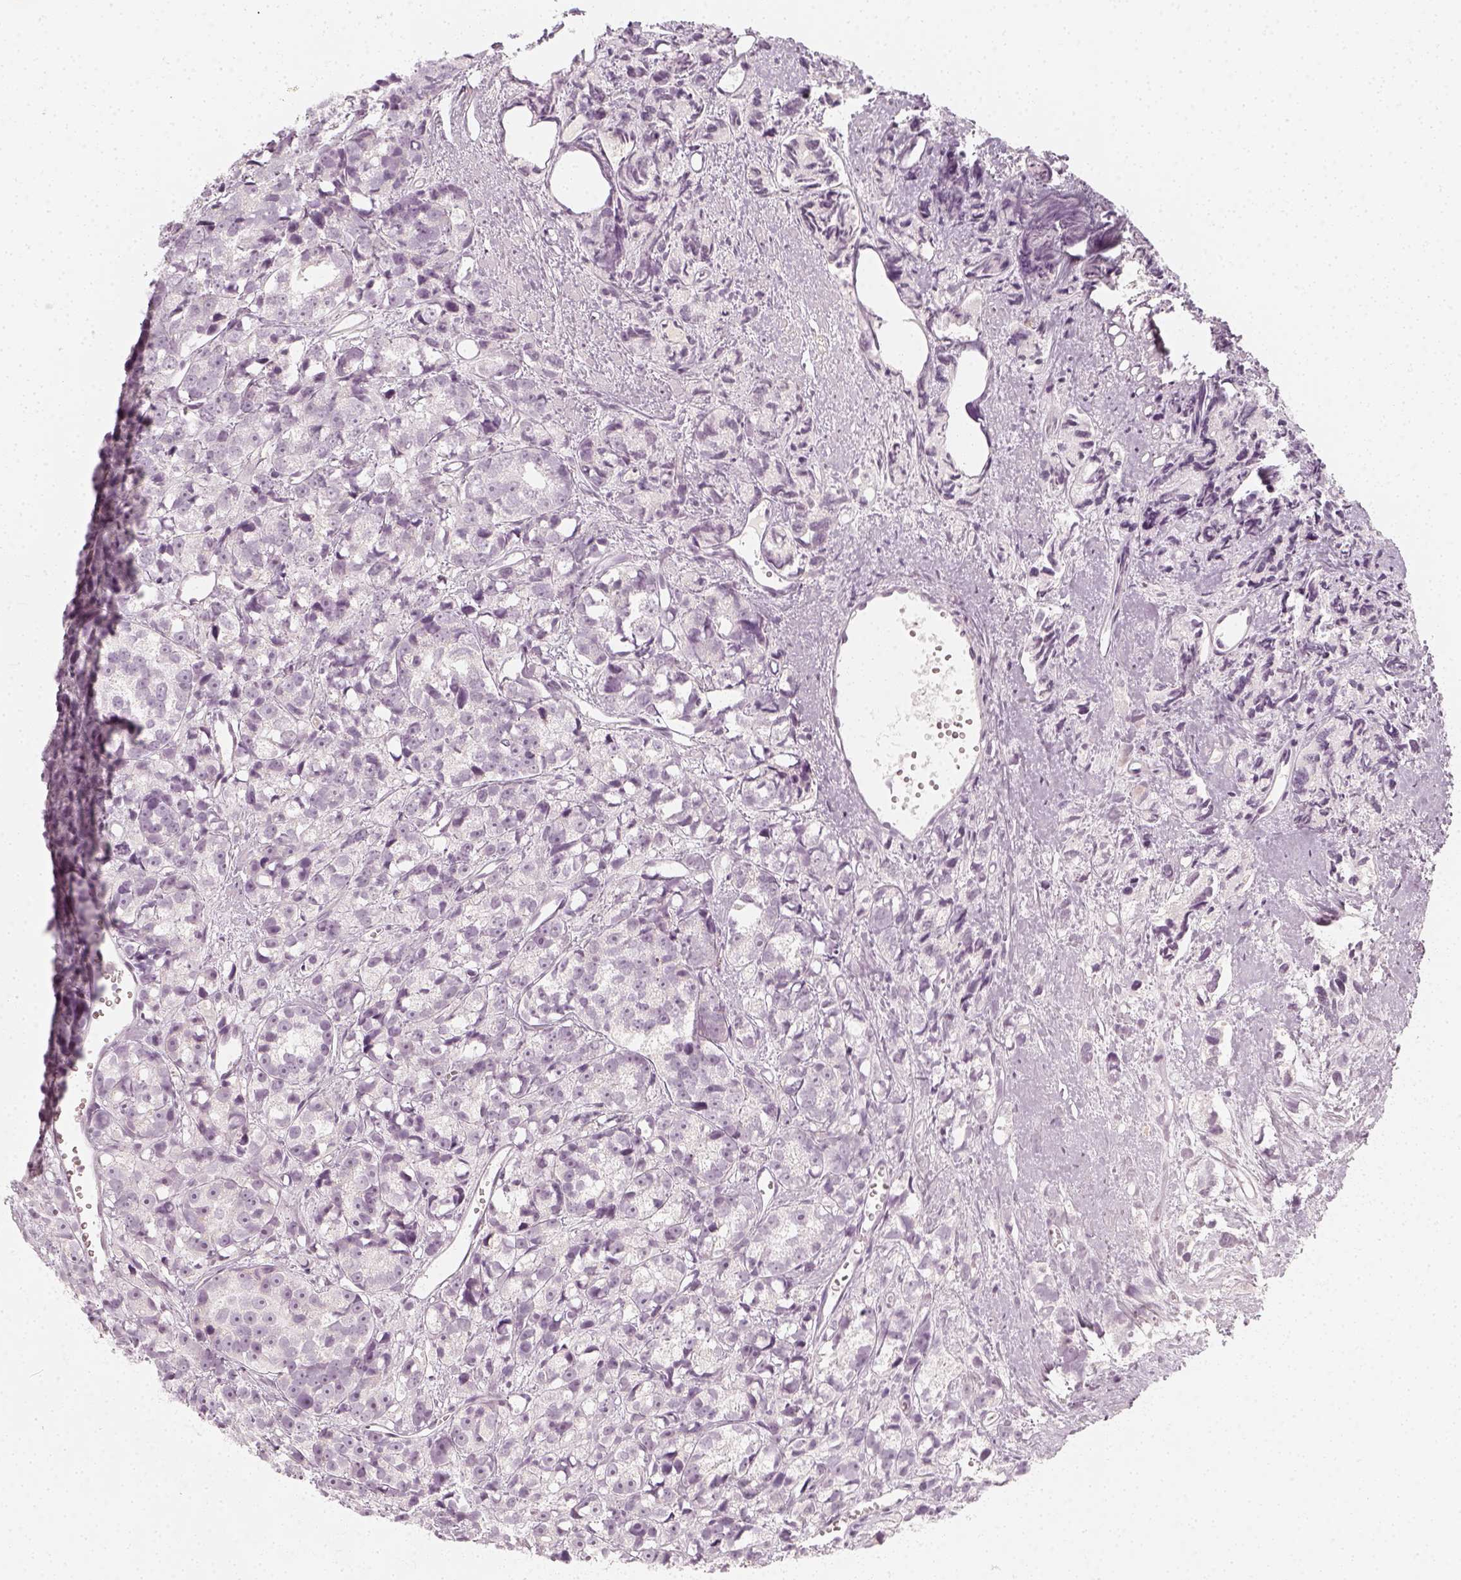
{"staining": {"intensity": "negative", "quantity": "none", "location": "none"}, "tissue": "prostate cancer", "cell_type": "Tumor cells", "image_type": "cancer", "snomed": [{"axis": "morphology", "description": "Adenocarcinoma, High grade"}, {"axis": "topography", "description": "Prostate"}], "caption": "This is a histopathology image of IHC staining of high-grade adenocarcinoma (prostate), which shows no staining in tumor cells.", "gene": "KRTAP2-1", "patient": {"sex": "male", "age": 77}}